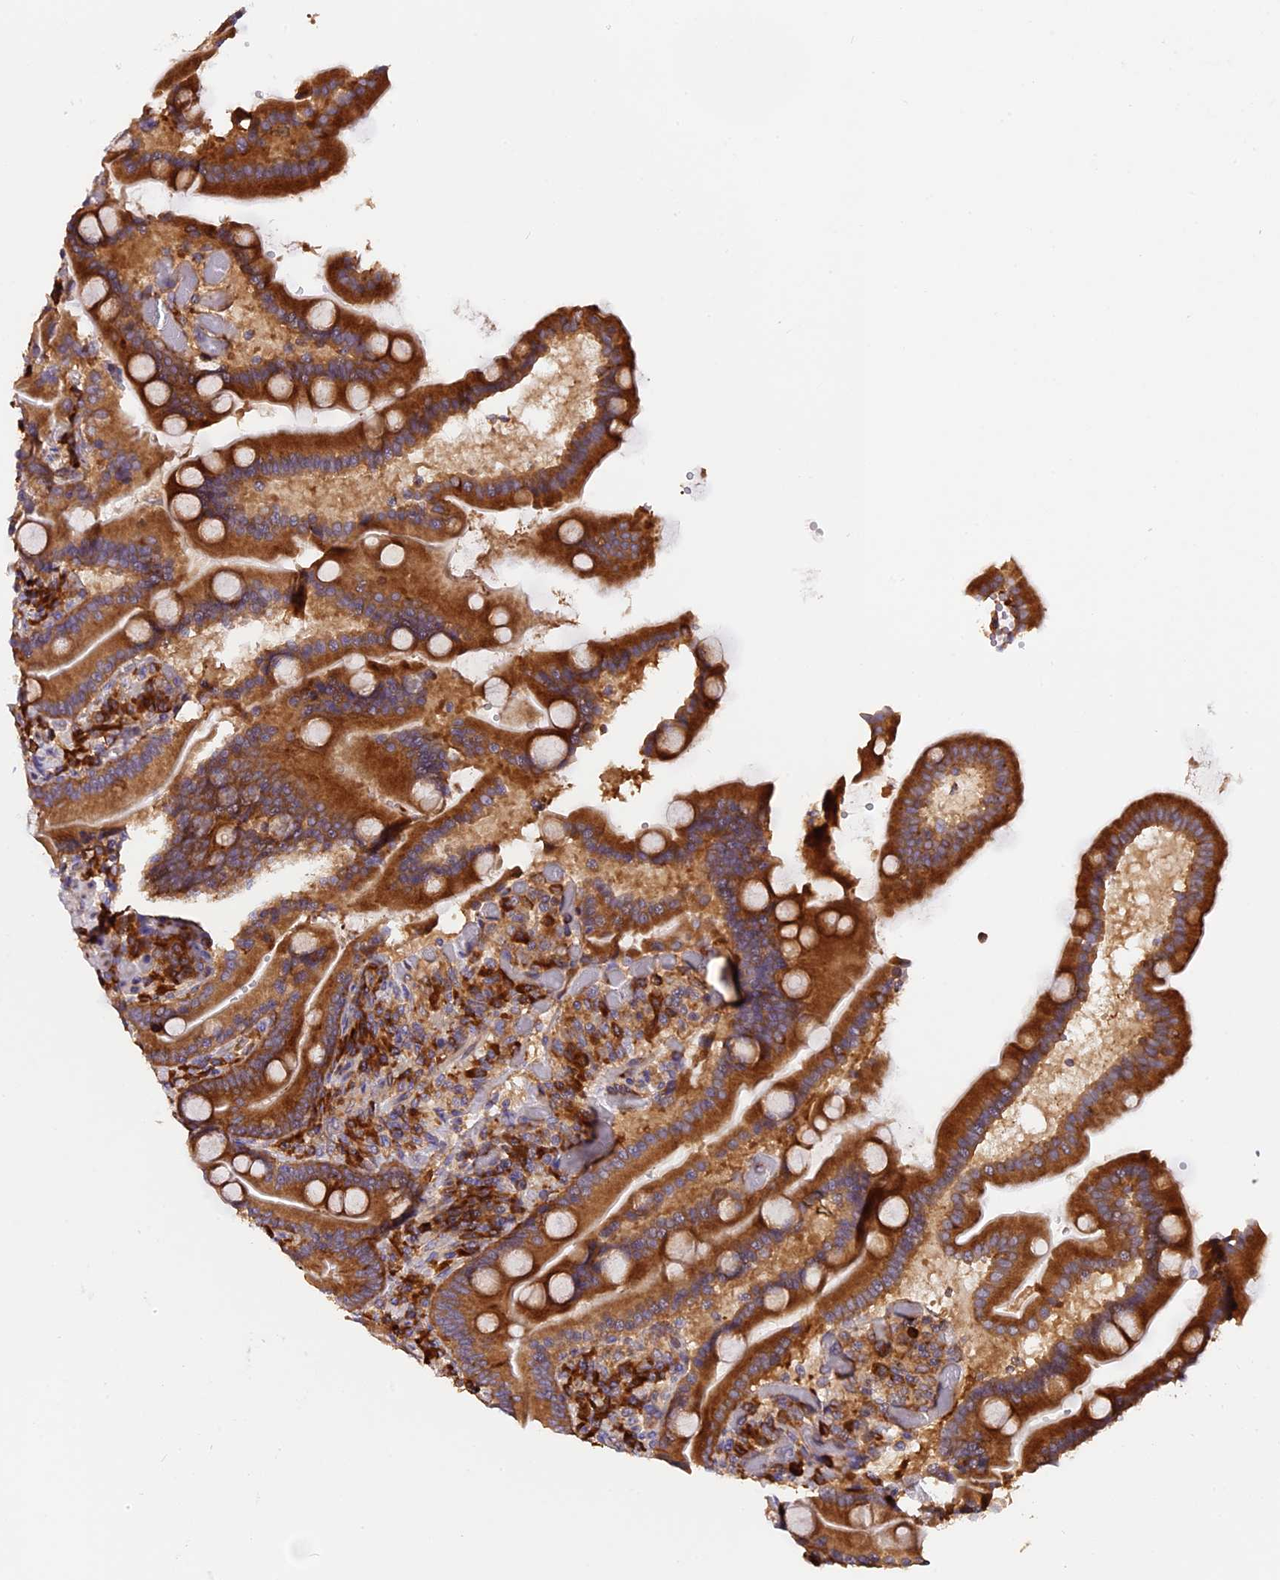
{"staining": {"intensity": "strong", "quantity": ">75%", "location": "cytoplasmic/membranous"}, "tissue": "duodenum", "cell_type": "Glandular cells", "image_type": "normal", "snomed": [{"axis": "morphology", "description": "Normal tissue, NOS"}, {"axis": "topography", "description": "Duodenum"}], "caption": "Immunohistochemical staining of unremarkable duodenum displays strong cytoplasmic/membranous protein staining in about >75% of glandular cells. (Brightfield microscopy of DAB IHC at high magnification).", "gene": "GNPTAB", "patient": {"sex": "female", "age": 62}}